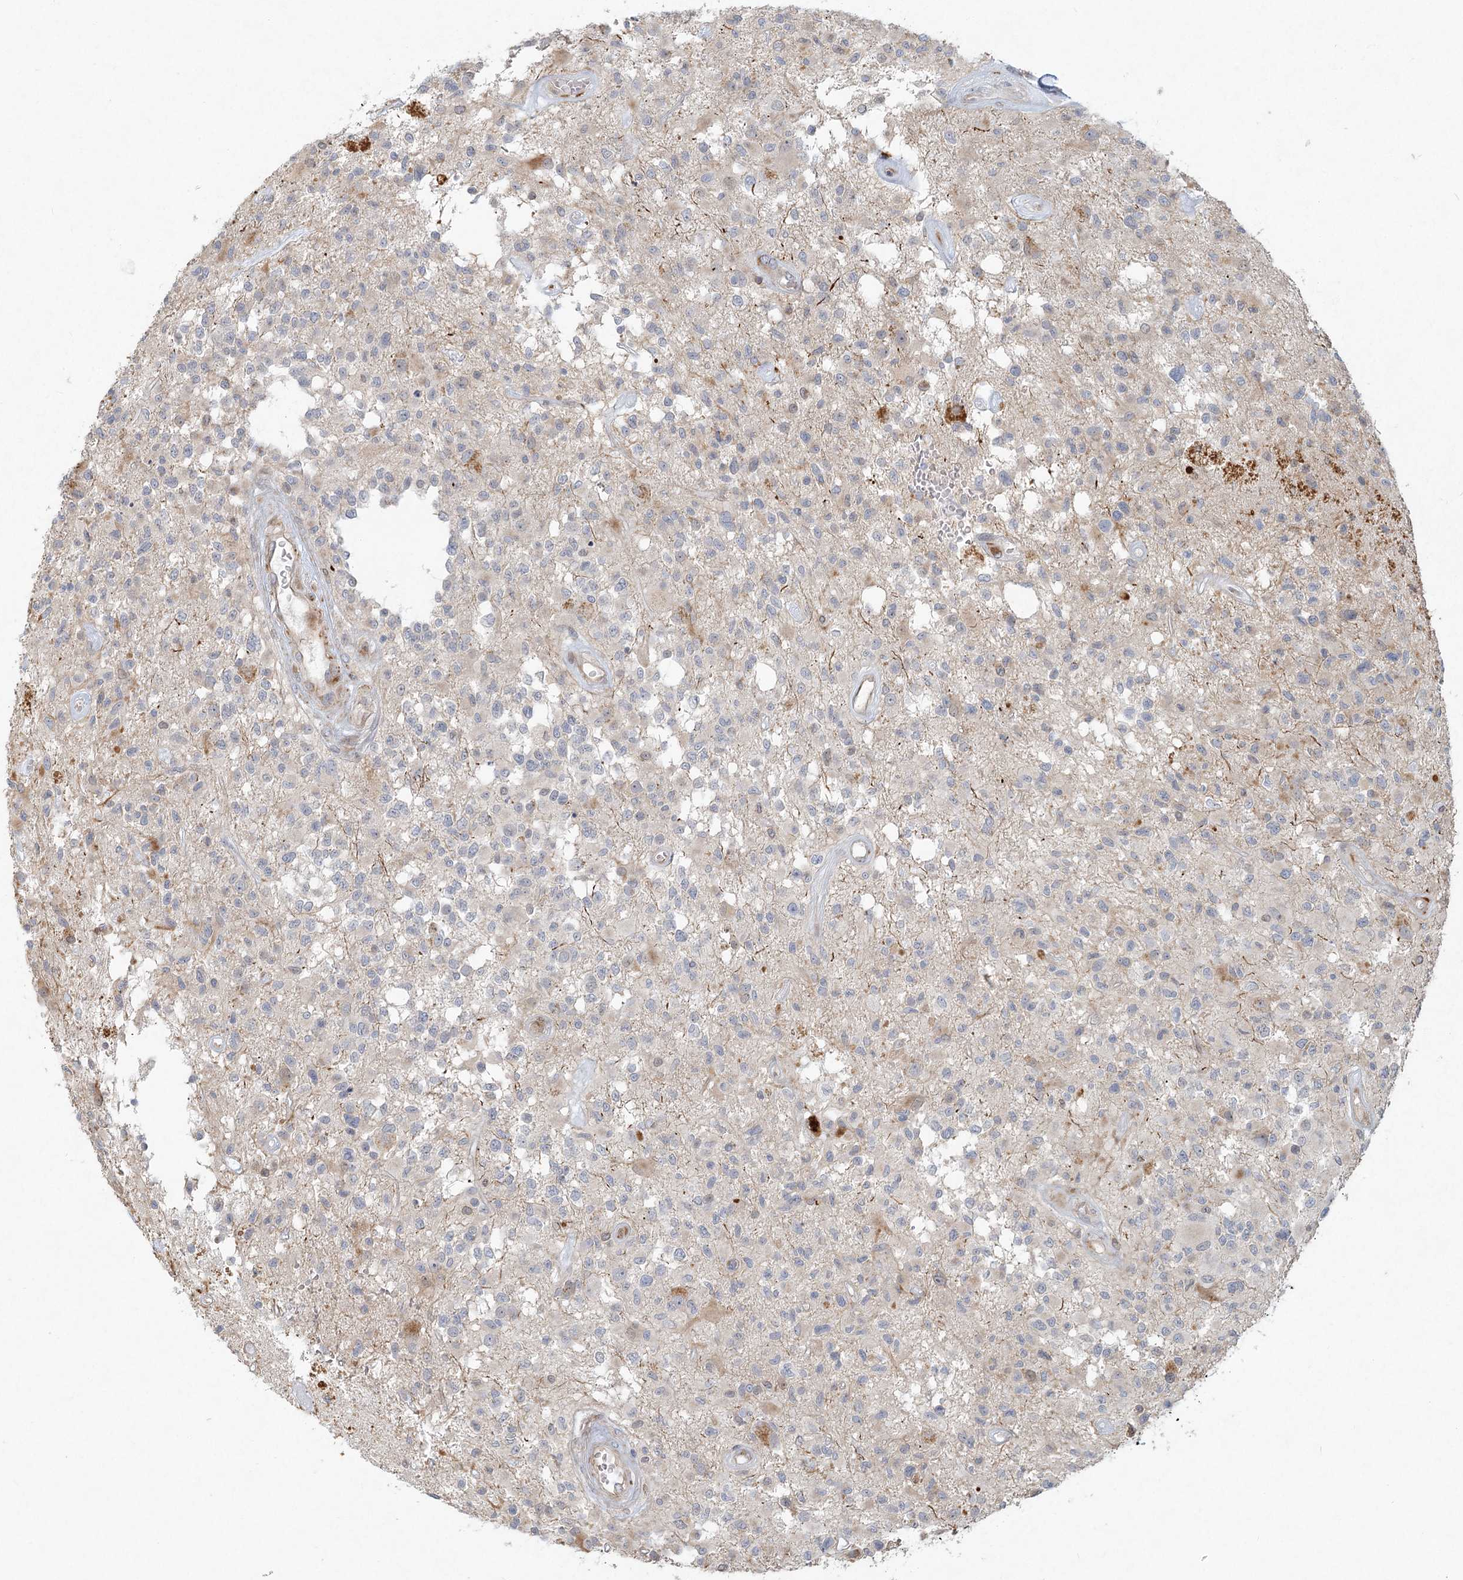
{"staining": {"intensity": "moderate", "quantity": "<25%", "location": "cytoplasmic/membranous"}, "tissue": "glioma", "cell_type": "Tumor cells", "image_type": "cancer", "snomed": [{"axis": "morphology", "description": "Glioma, malignant, High grade"}, {"axis": "morphology", "description": "Glioblastoma, NOS"}, {"axis": "topography", "description": "Brain"}], "caption": "Immunohistochemical staining of human glioblastoma exhibits low levels of moderate cytoplasmic/membranous protein staining in about <25% of tumor cells.", "gene": "LRP2BP", "patient": {"sex": "male", "age": 60}}